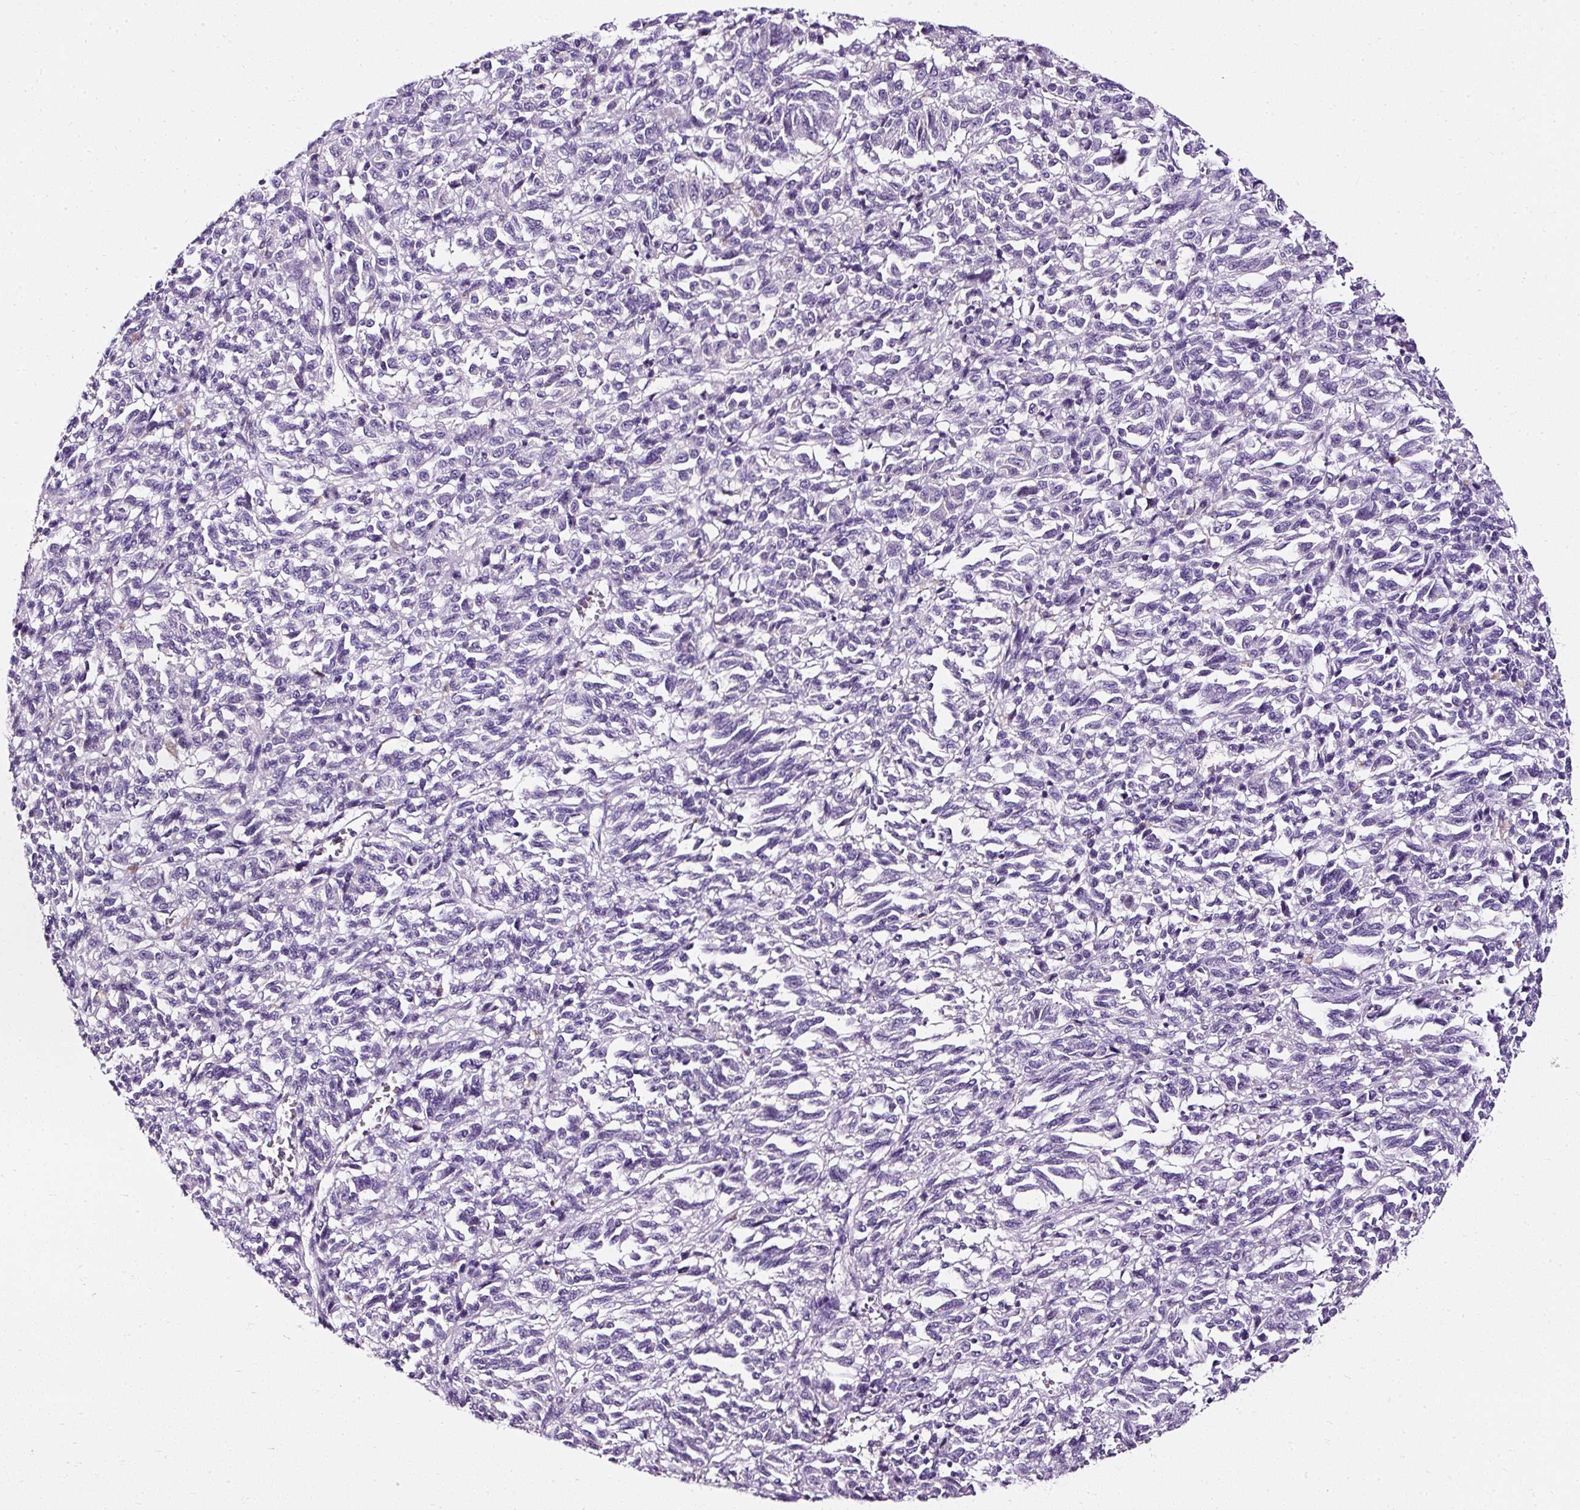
{"staining": {"intensity": "negative", "quantity": "none", "location": "none"}, "tissue": "melanoma", "cell_type": "Tumor cells", "image_type": "cancer", "snomed": [{"axis": "morphology", "description": "Malignant melanoma, Metastatic site"}, {"axis": "topography", "description": "Lung"}], "caption": "Melanoma was stained to show a protein in brown. There is no significant positivity in tumor cells.", "gene": "ATP2A1", "patient": {"sex": "male", "age": 64}}